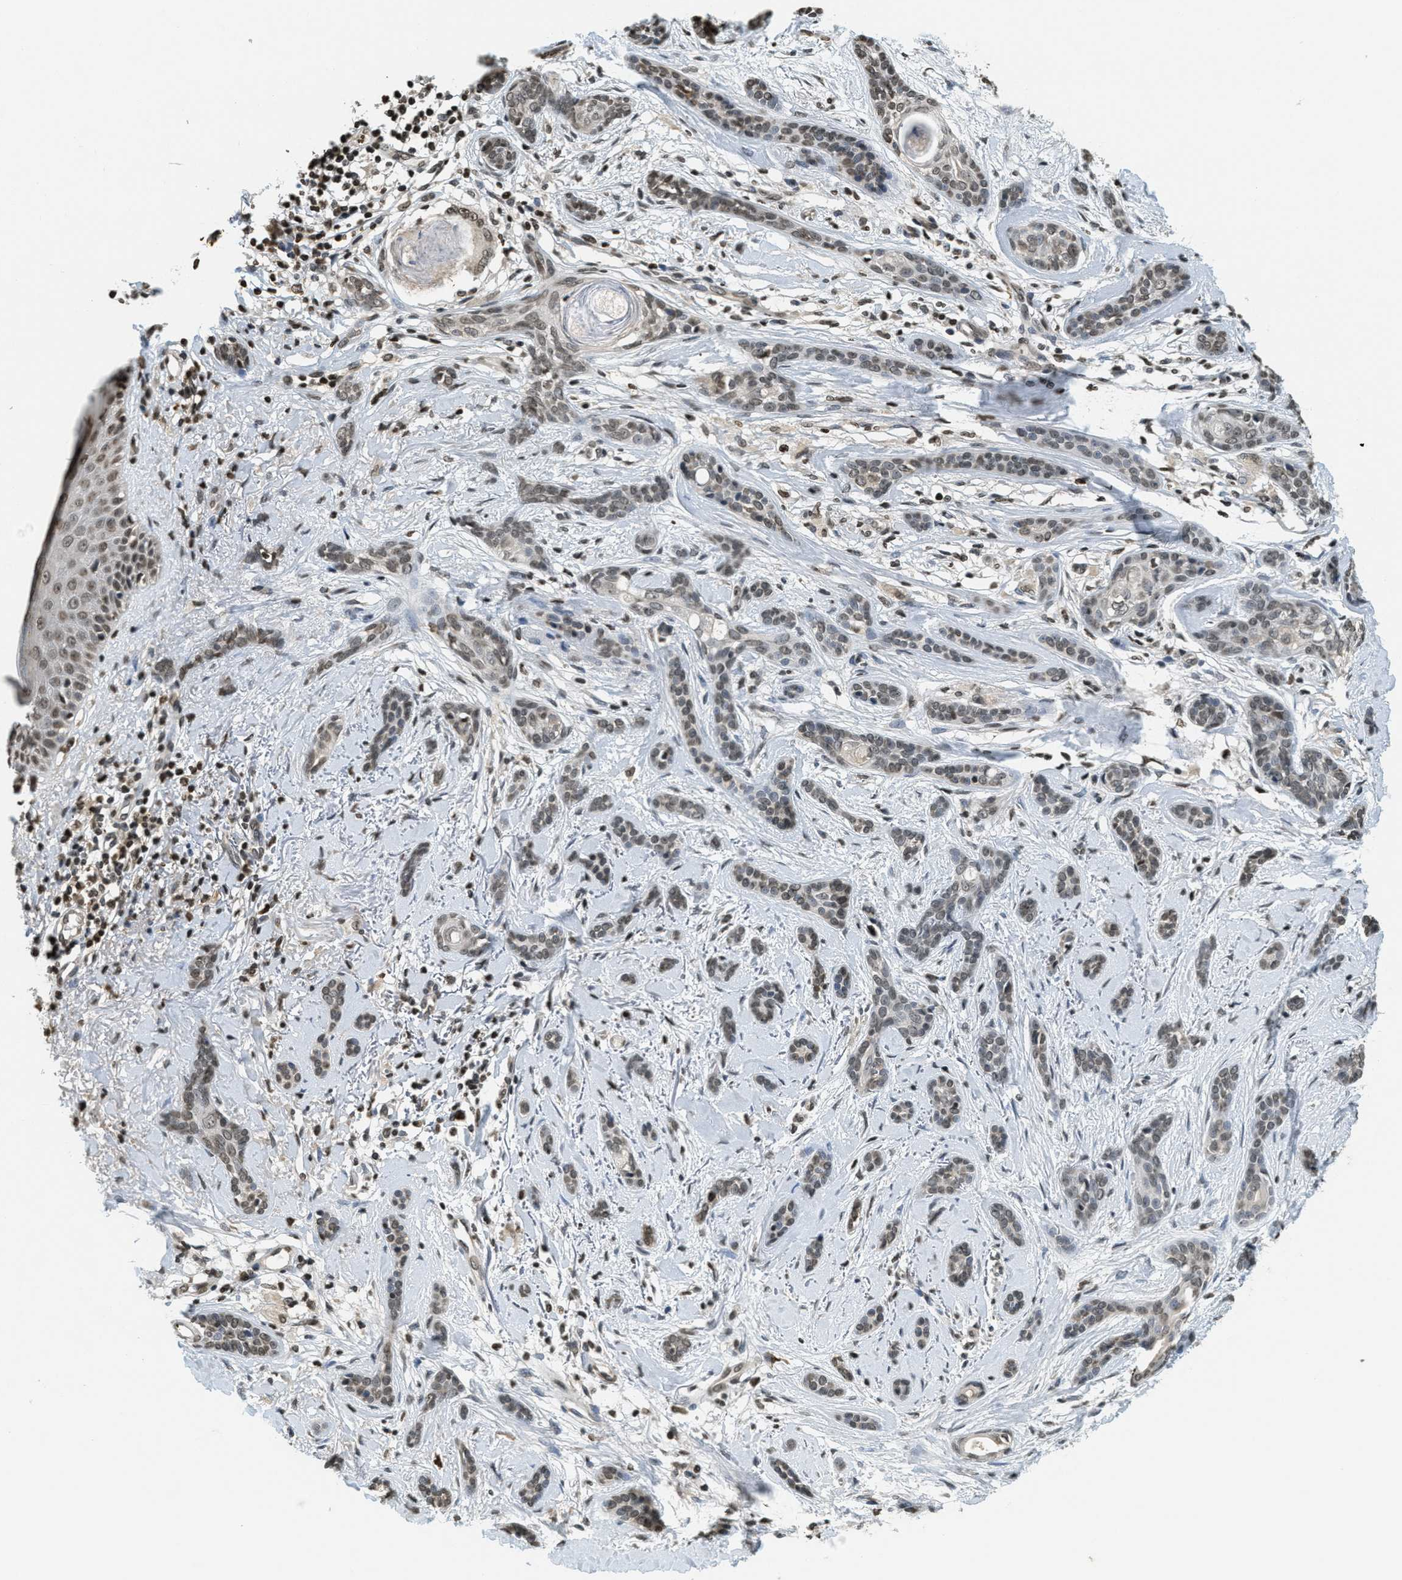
{"staining": {"intensity": "moderate", "quantity": "25%-75%", "location": "nuclear"}, "tissue": "skin cancer", "cell_type": "Tumor cells", "image_type": "cancer", "snomed": [{"axis": "morphology", "description": "Basal cell carcinoma"}, {"axis": "morphology", "description": "Adnexal tumor, benign"}, {"axis": "topography", "description": "Skin"}], "caption": "The histopathology image reveals staining of benign adnexal tumor (skin), revealing moderate nuclear protein expression (brown color) within tumor cells.", "gene": "LDB2", "patient": {"sex": "female", "age": 42}}